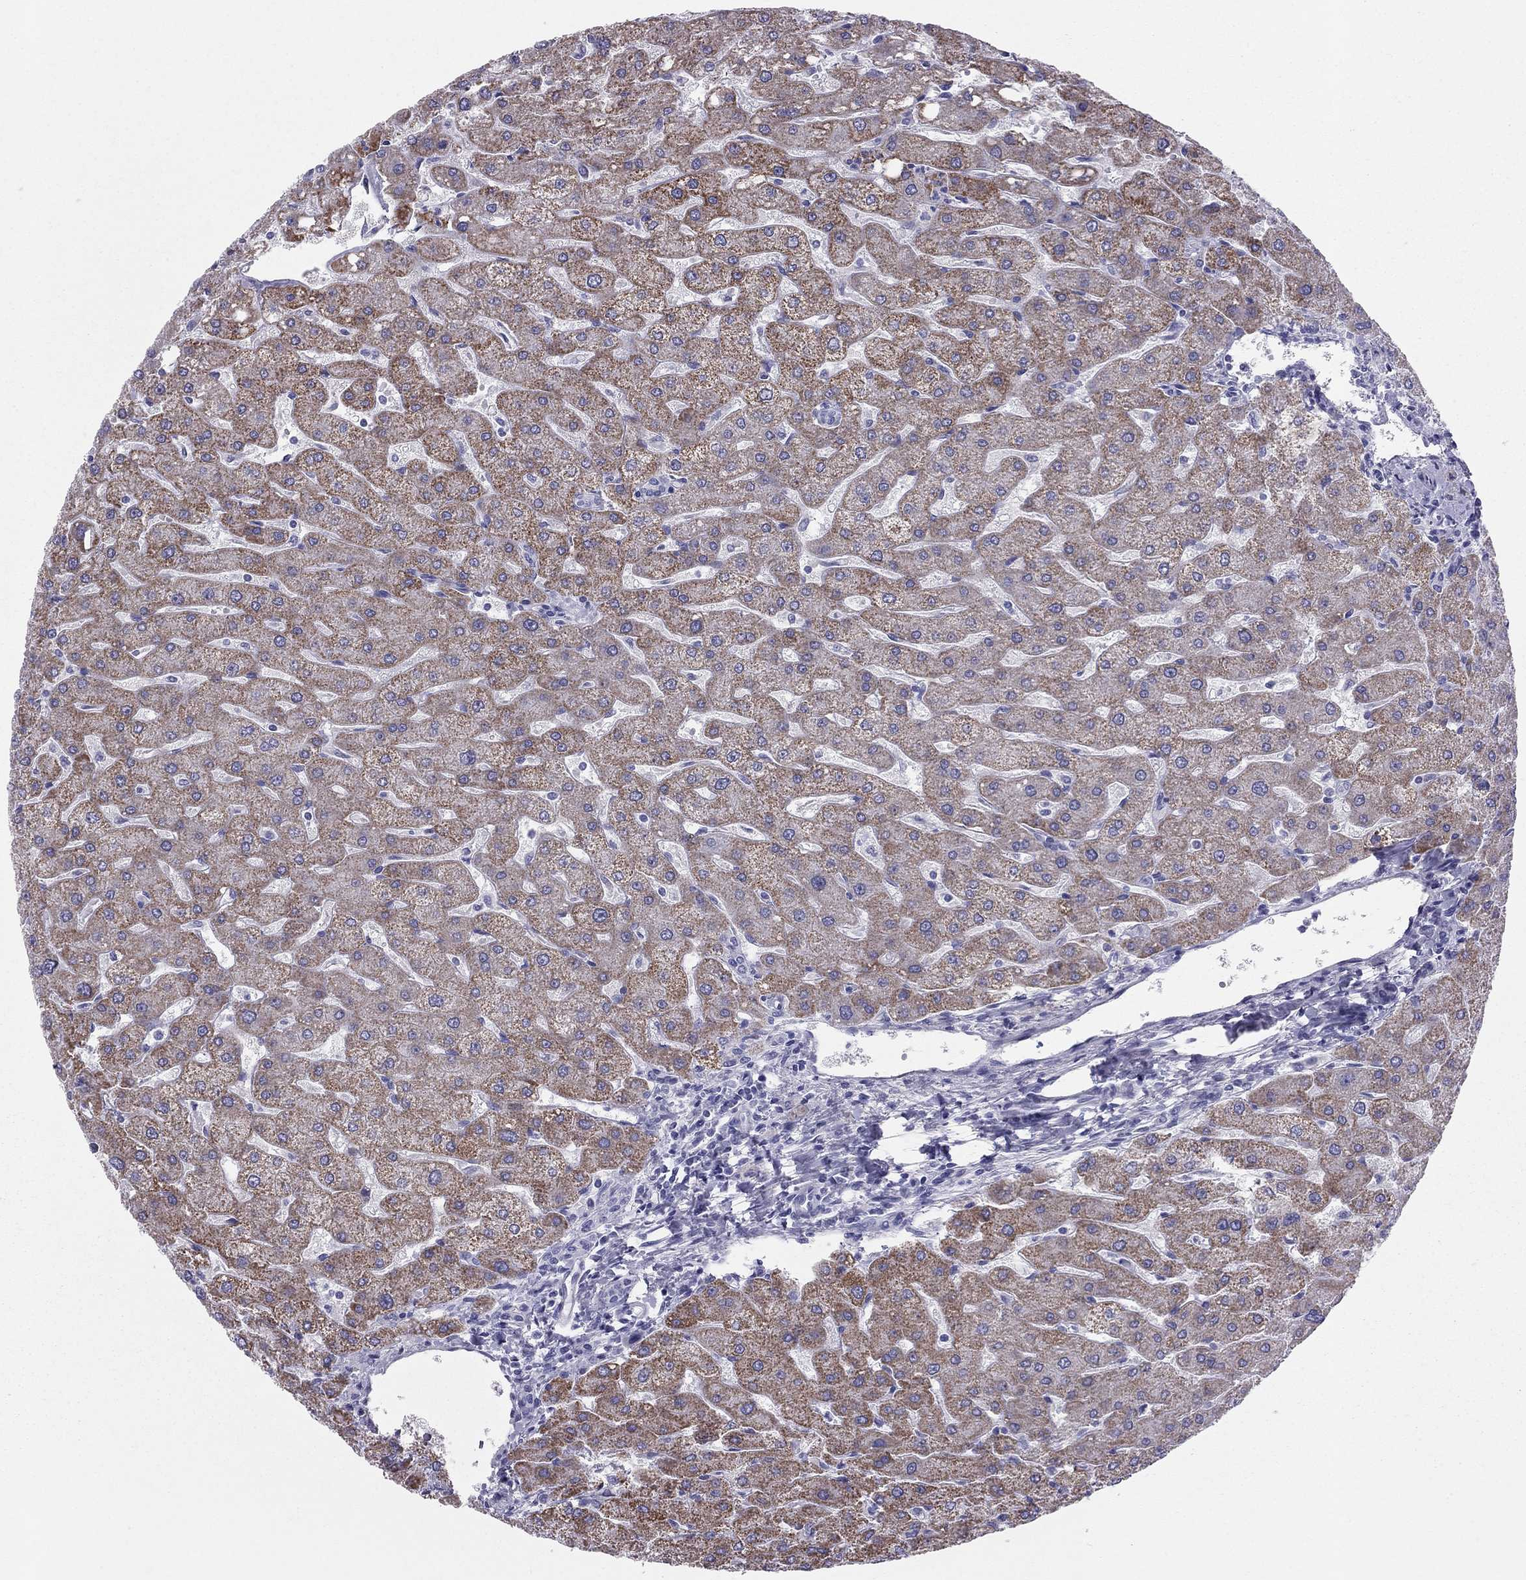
{"staining": {"intensity": "negative", "quantity": "none", "location": "none"}, "tissue": "liver", "cell_type": "Cholangiocytes", "image_type": "normal", "snomed": [{"axis": "morphology", "description": "Normal tissue, NOS"}, {"axis": "topography", "description": "Liver"}], "caption": "Immunohistochemistry micrograph of benign liver: human liver stained with DAB (3,3'-diaminobenzidine) displays no significant protein expression in cholangiocytes.", "gene": "TRPM3", "patient": {"sex": "male", "age": 67}}